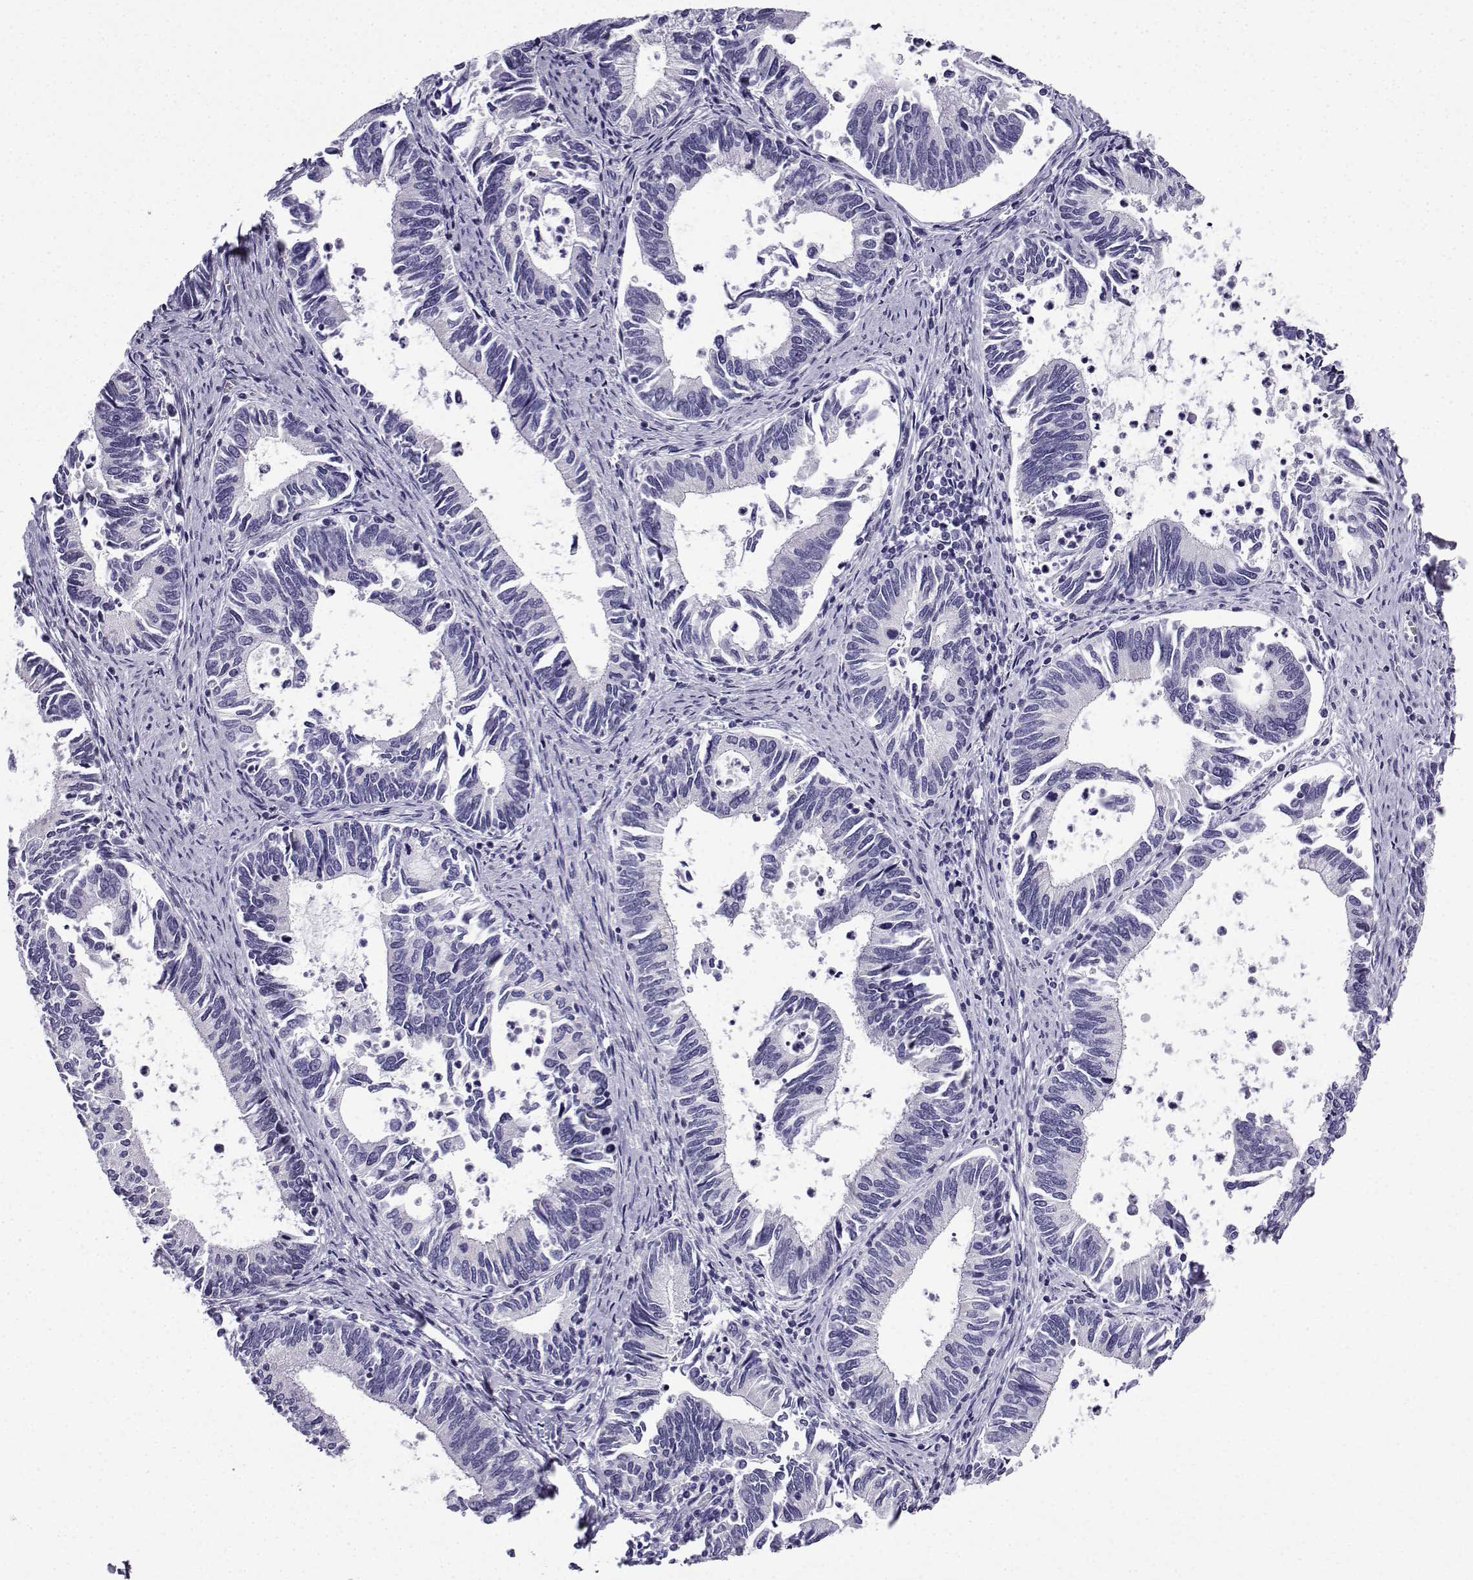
{"staining": {"intensity": "negative", "quantity": "none", "location": "none"}, "tissue": "cervical cancer", "cell_type": "Tumor cells", "image_type": "cancer", "snomed": [{"axis": "morphology", "description": "Adenocarcinoma, NOS"}, {"axis": "topography", "description": "Cervix"}], "caption": "The micrograph reveals no staining of tumor cells in adenocarcinoma (cervical). (DAB immunohistochemistry (IHC), high magnification).", "gene": "ACRBP", "patient": {"sex": "female", "age": 42}}